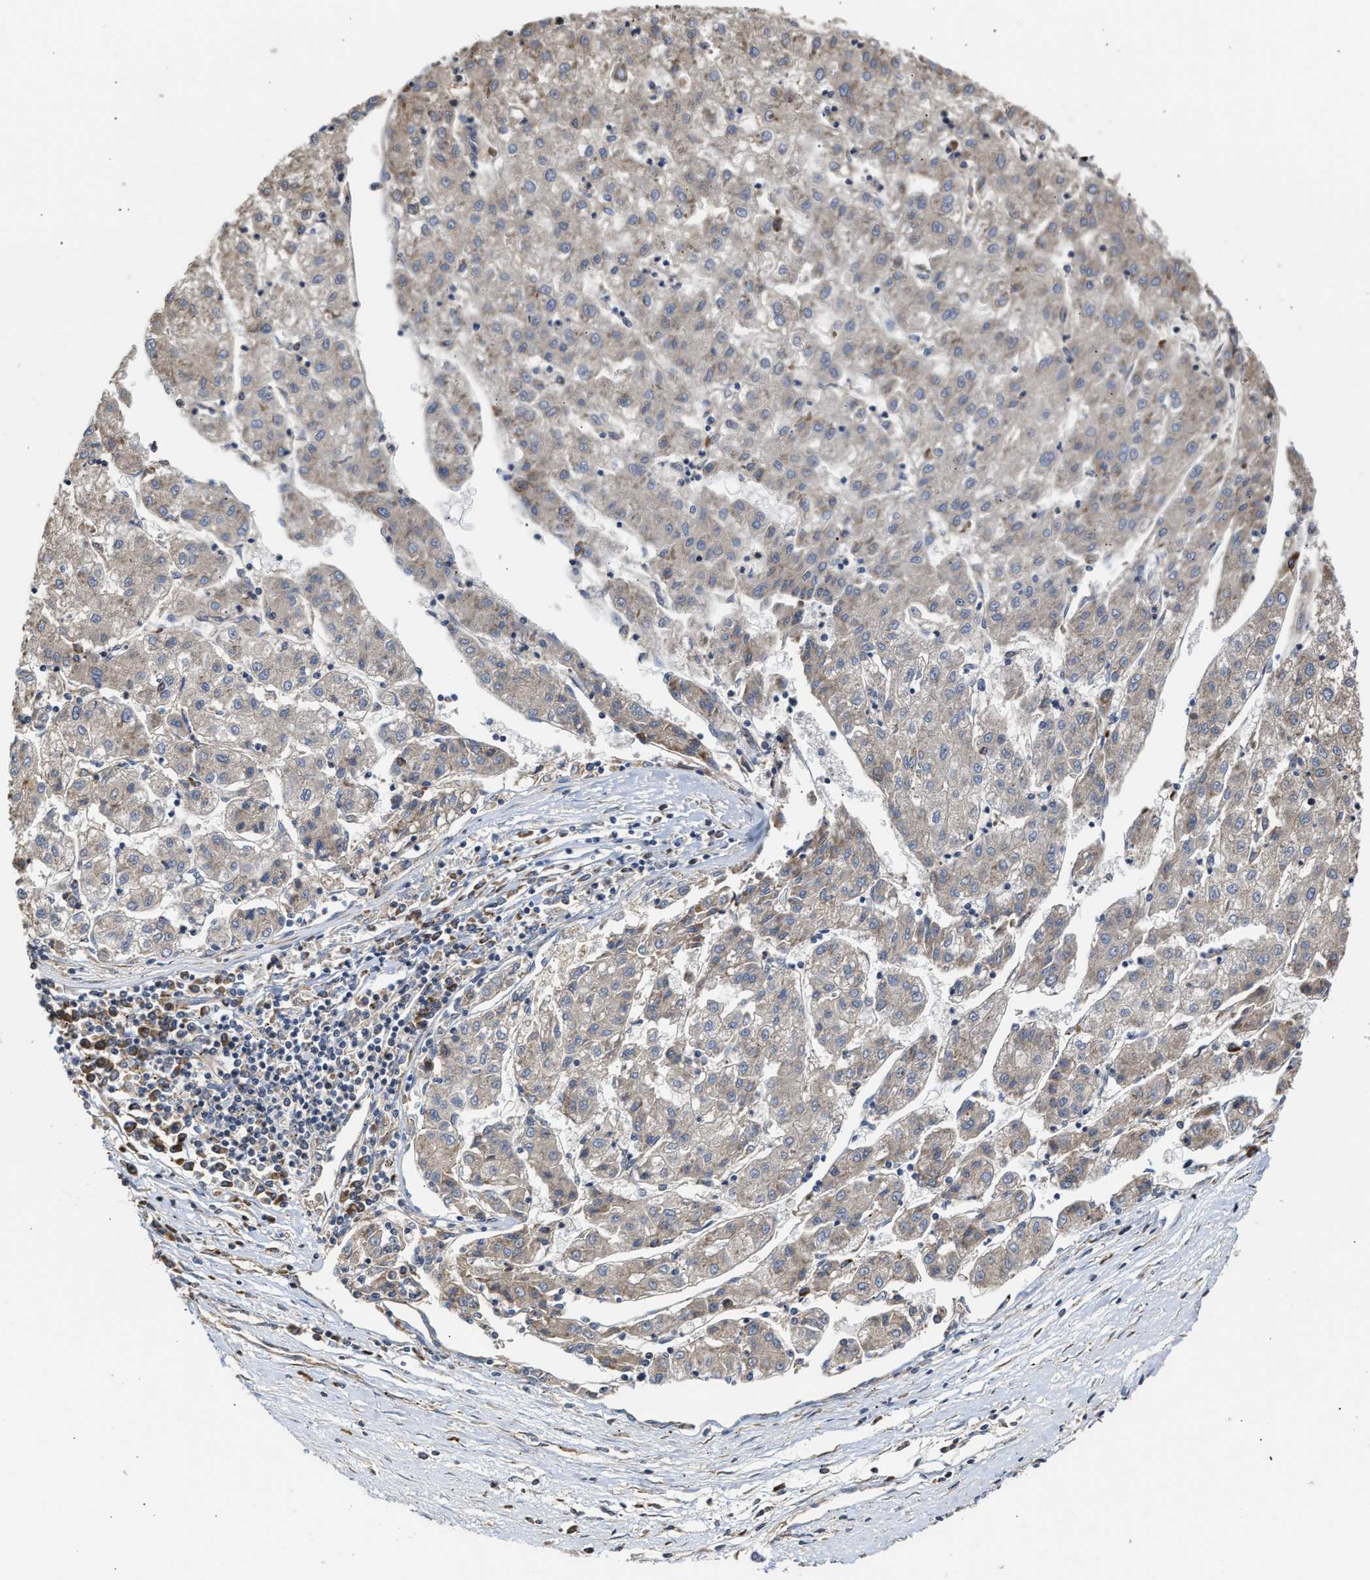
{"staining": {"intensity": "weak", "quantity": "<25%", "location": "cytoplasmic/membranous"}, "tissue": "liver cancer", "cell_type": "Tumor cells", "image_type": "cancer", "snomed": [{"axis": "morphology", "description": "Carcinoma, Hepatocellular, NOS"}, {"axis": "topography", "description": "Liver"}], "caption": "This histopathology image is of liver cancer stained with immunohistochemistry (IHC) to label a protein in brown with the nuclei are counter-stained blue. There is no positivity in tumor cells.", "gene": "CLIP2", "patient": {"sex": "male", "age": 72}}